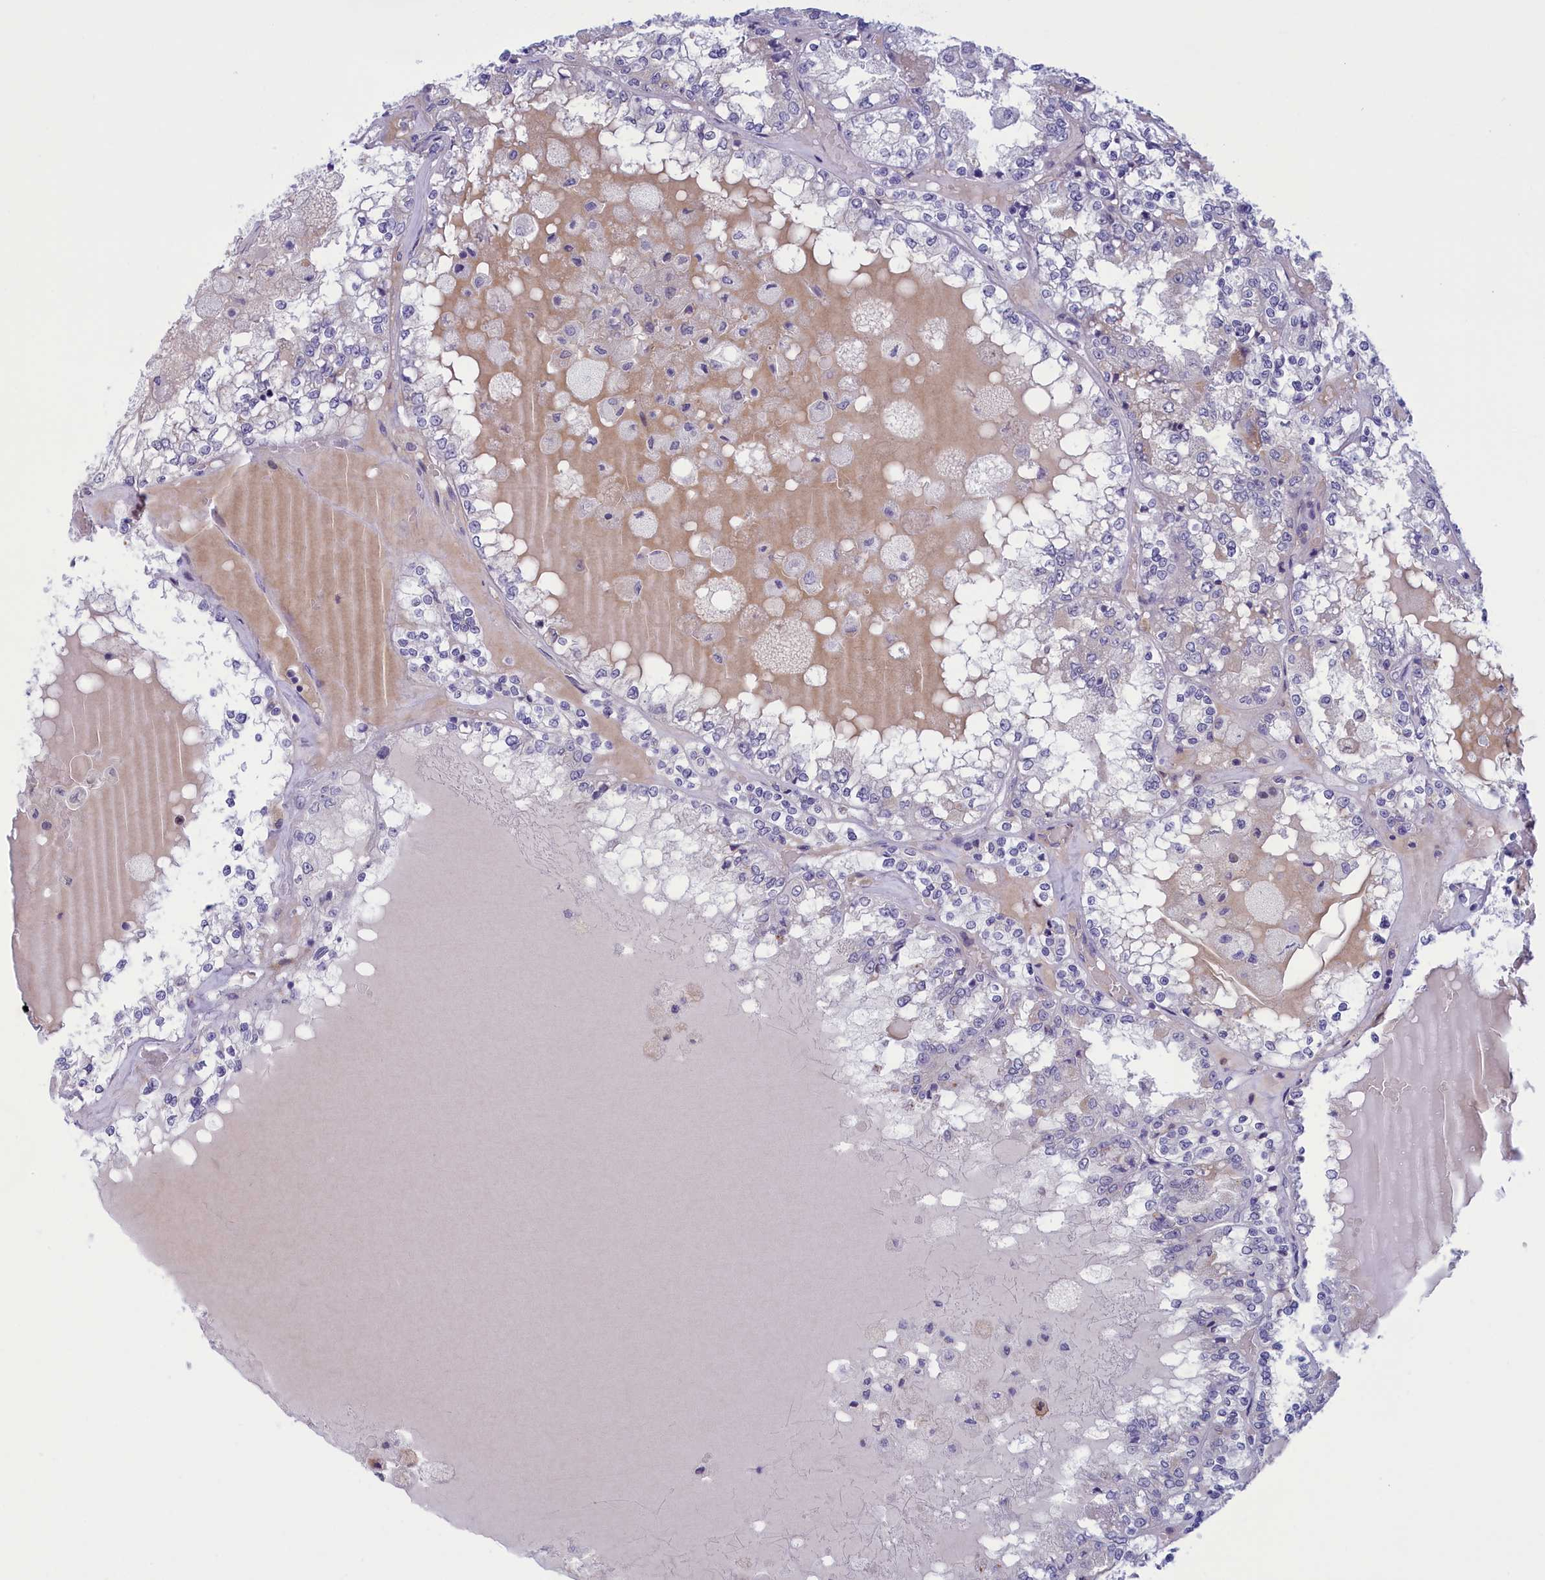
{"staining": {"intensity": "negative", "quantity": "none", "location": "none"}, "tissue": "renal cancer", "cell_type": "Tumor cells", "image_type": "cancer", "snomed": [{"axis": "morphology", "description": "Adenocarcinoma, NOS"}, {"axis": "topography", "description": "Kidney"}], "caption": "An immunohistochemistry micrograph of adenocarcinoma (renal) is shown. There is no staining in tumor cells of adenocarcinoma (renal).", "gene": "ELOA2", "patient": {"sex": "female", "age": 56}}